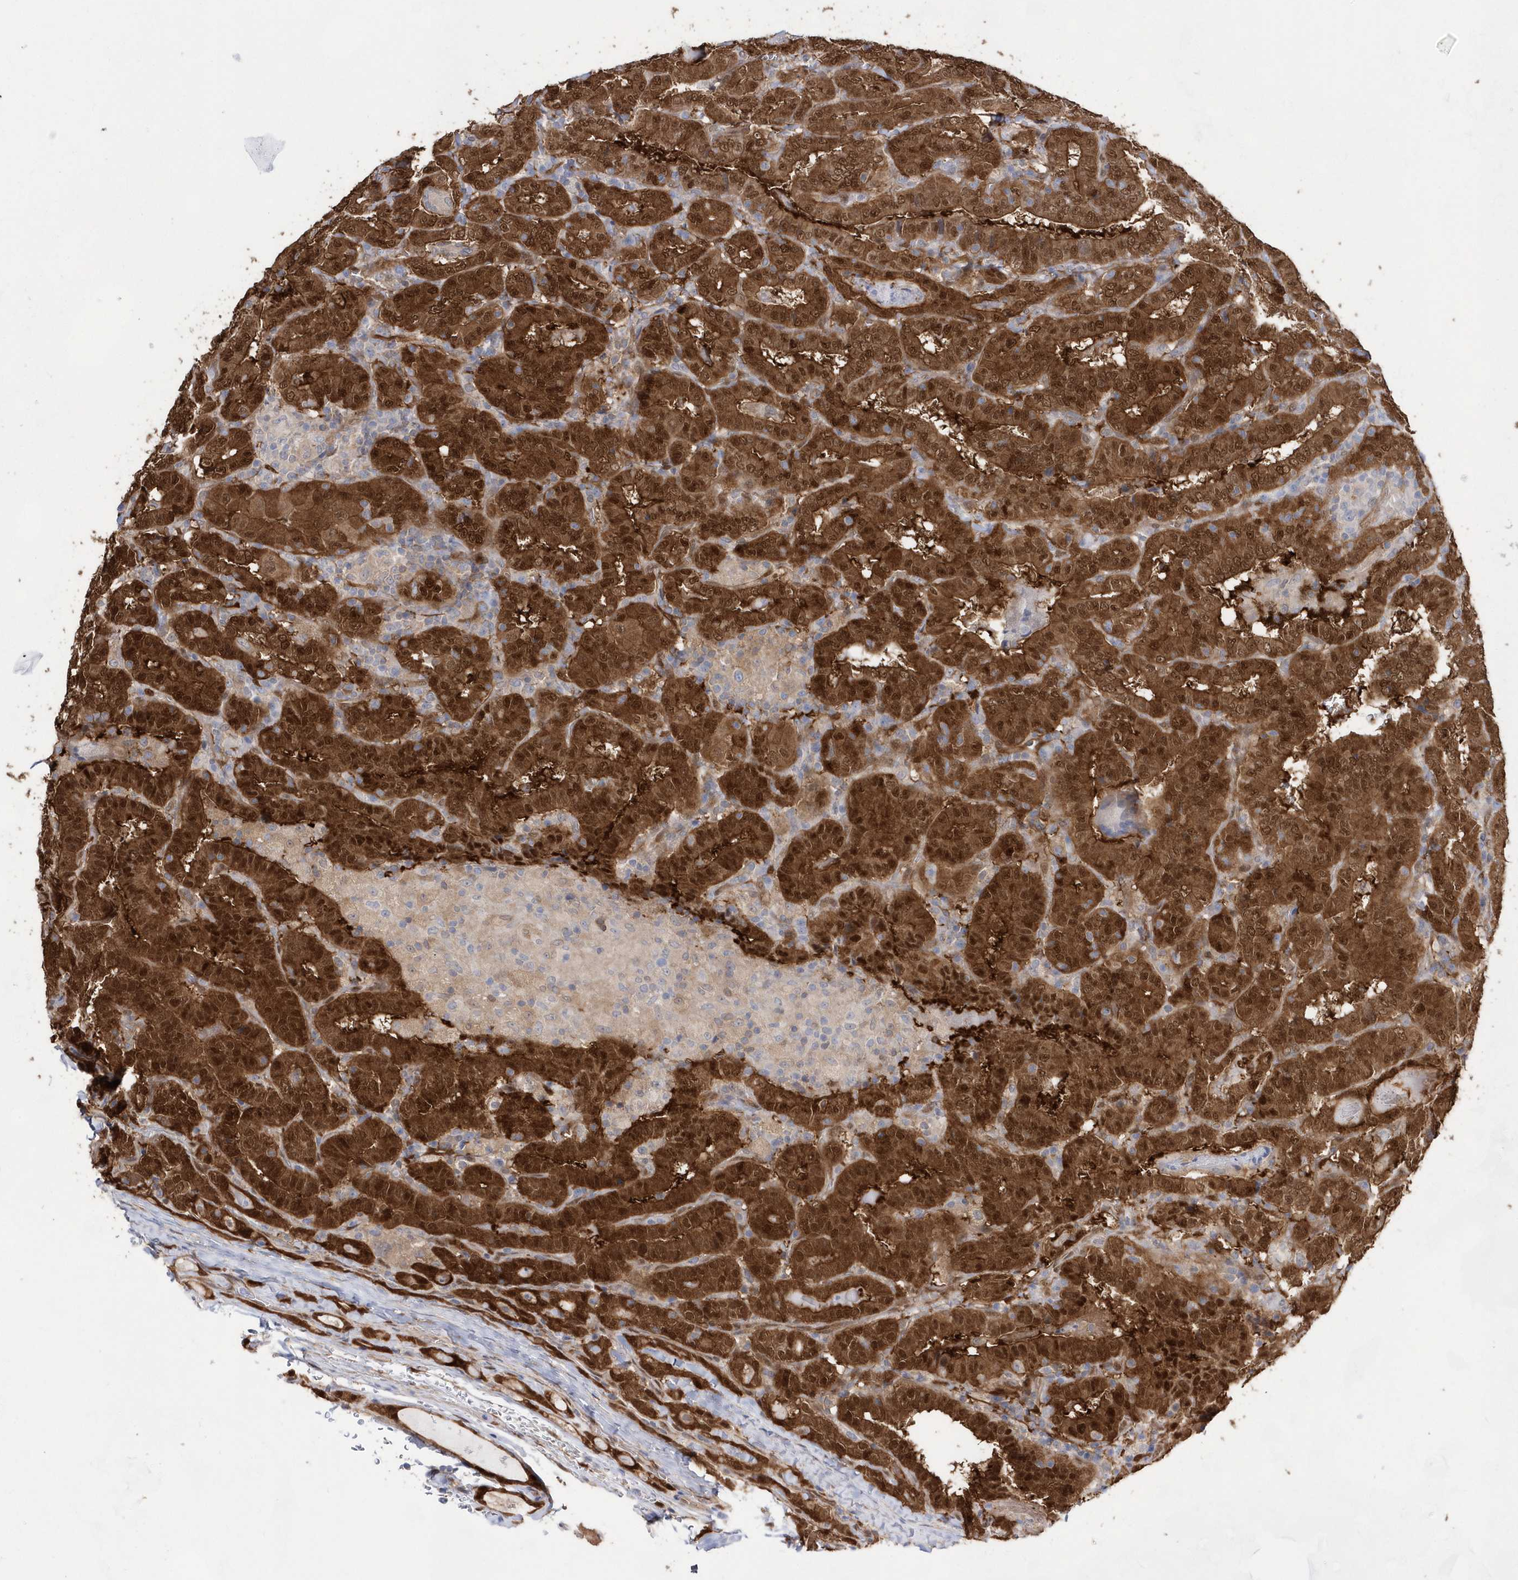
{"staining": {"intensity": "strong", "quantity": ">75%", "location": "cytoplasmic/membranous,nuclear"}, "tissue": "thyroid cancer", "cell_type": "Tumor cells", "image_type": "cancer", "snomed": [{"axis": "morphology", "description": "Papillary adenocarcinoma, NOS"}, {"axis": "topography", "description": "Thyroid gland"}], "caption": "The photomicrograph reveals a brown stain indicating the presence of a protein in the cytoplasmic/membranous and nuclear of tumor cells in thyroid papillary adenocarcinoma.", "gene": "BDH2", "patient": {"sex": "female", "age": 72}}